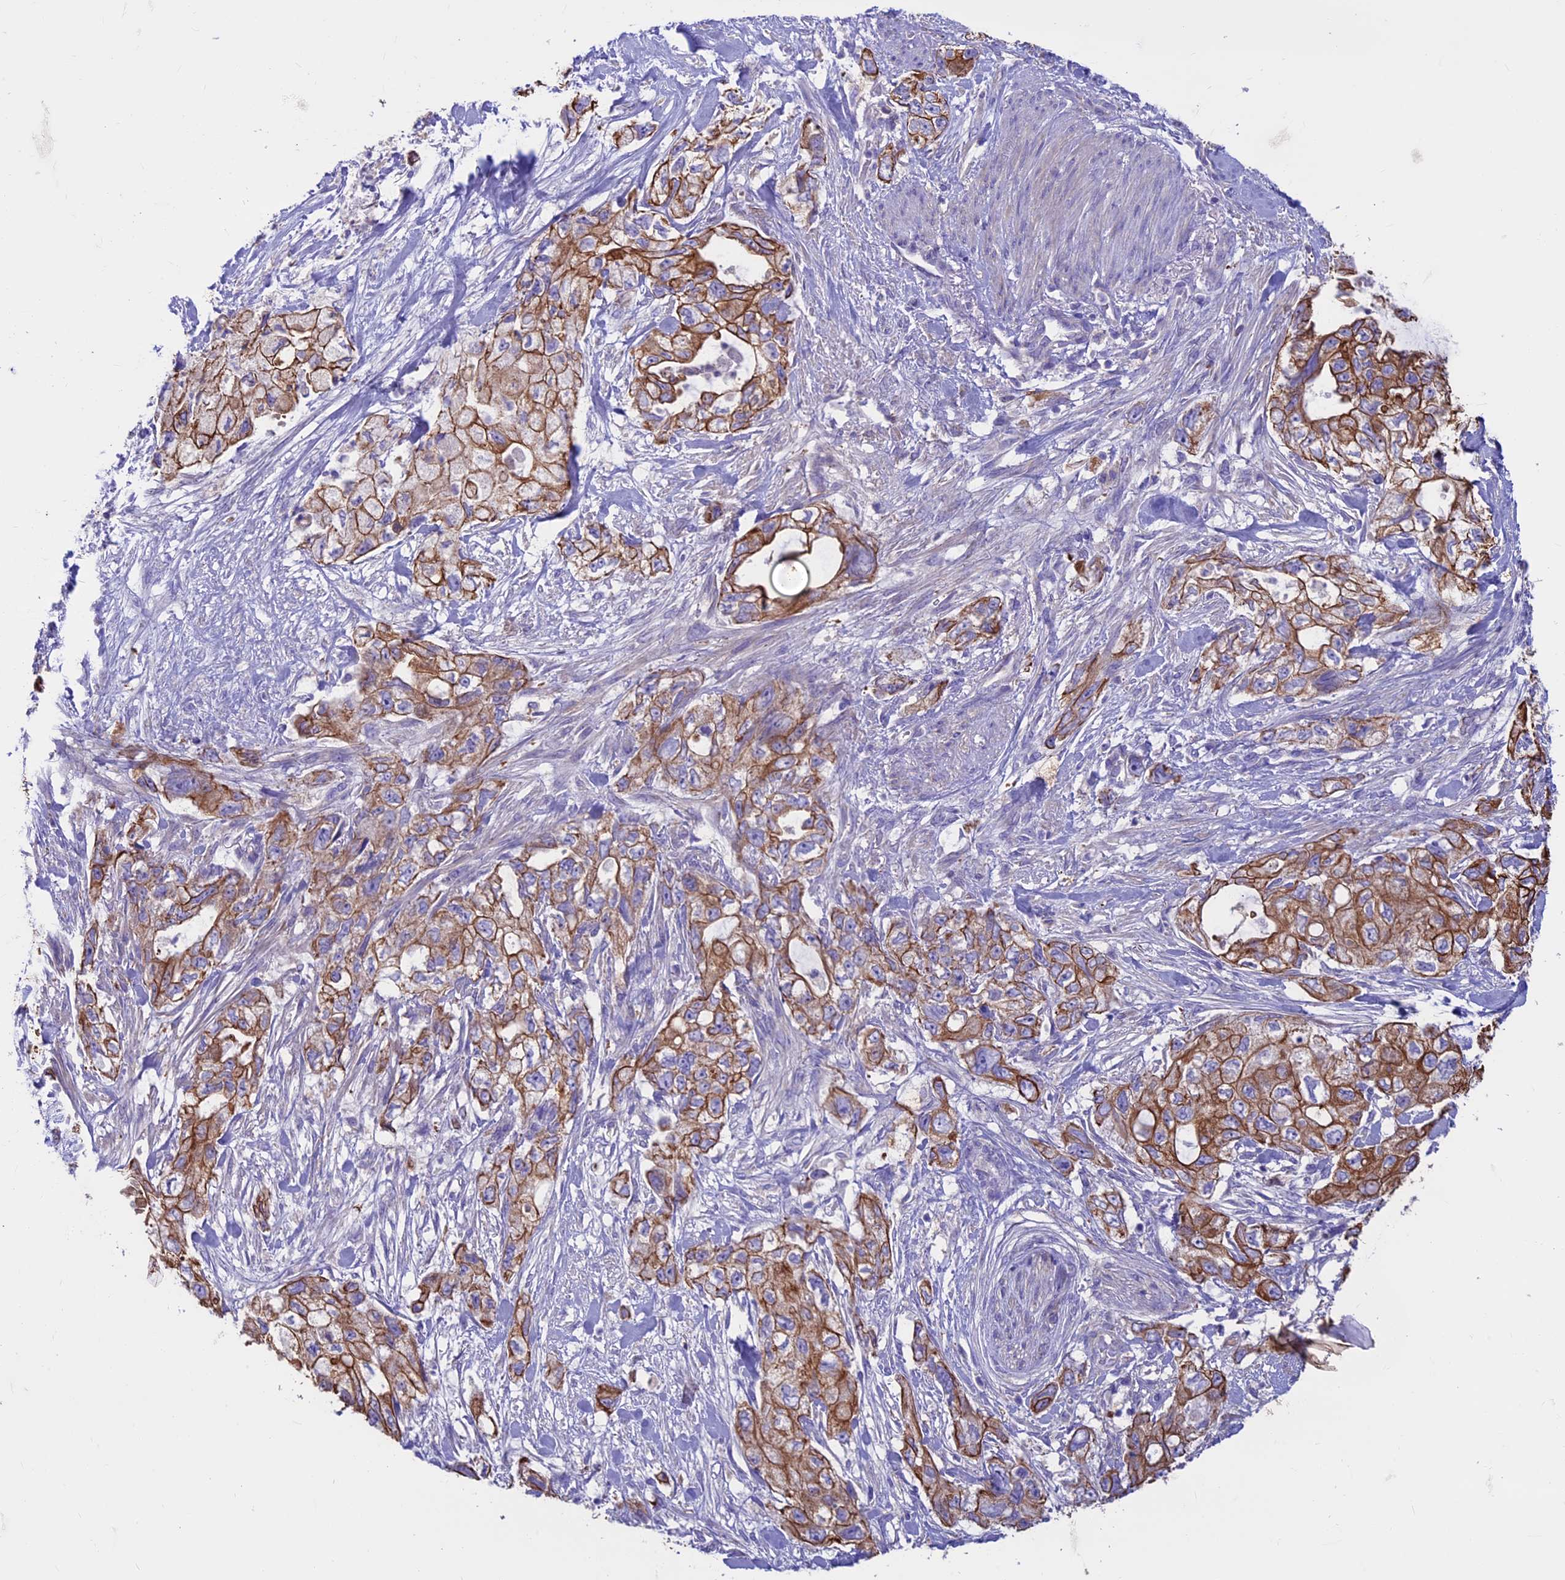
{"staining": {"intensity": "strong", "quantity": ">75%", "location": "cytoplasmic/membranous"}, "tissue": "pancreatic cancer", "cell_type": "Tumor cells", "image_type": "cancer", "snomed": [{"axis": "morphology", "description": "Adenocarcinoma, NOS"}, {"axis": "topography", "description": "Pancreas"}], "caption": "The image reveals immunohistochemical staining of pancreatic adenocarcinoma. There is strong cytoplasmic/membranous expression is appreciated in approximately >75% of tumor cells. The protein is stained brown, and the nuclei are stained in blue (DAB IHC with brightfield microscopy, high magnification).", "gene": "CDAN1", "patient": {"sex": "female", "age": 73}}